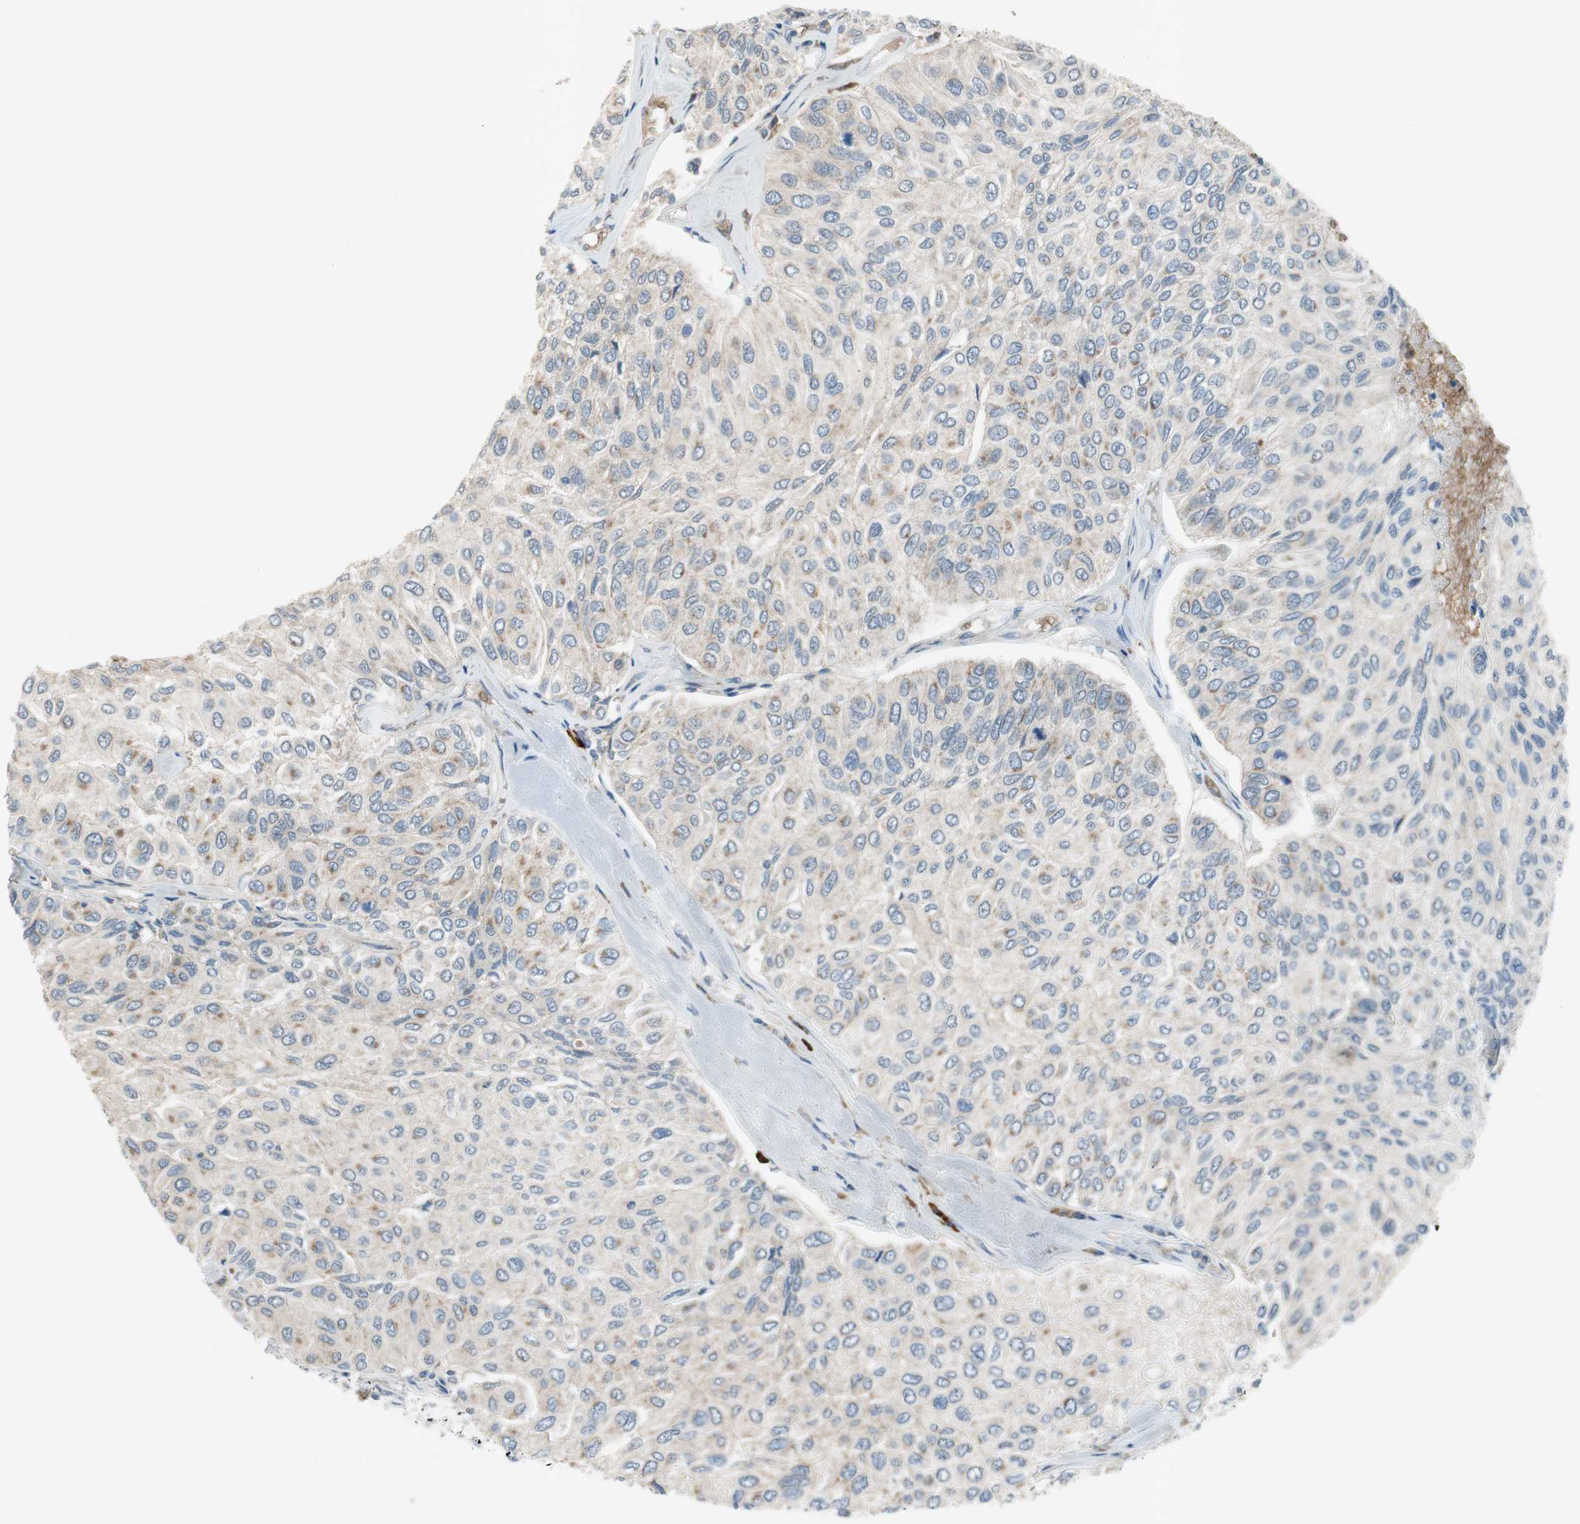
{"staining": {"intensity": "weak", "quantity": "25%-75%", "location": "cytoplasmic/membranous"}, "tissue": "urothelial cancer", "cell_type": "Tumor cells", "image_type": "cancer", "snomed": [{"axis": "morphology", "description": "Urothelial carcinoma, High grade"}, {"axis": "topography", "description": "Urinary bladder"}], "caption": "Urothelial cancer stained with a protein marker displays weak staining in tumor cells.", "gene": "GYPC", "patient": {"sex": "male", "age": 66}}